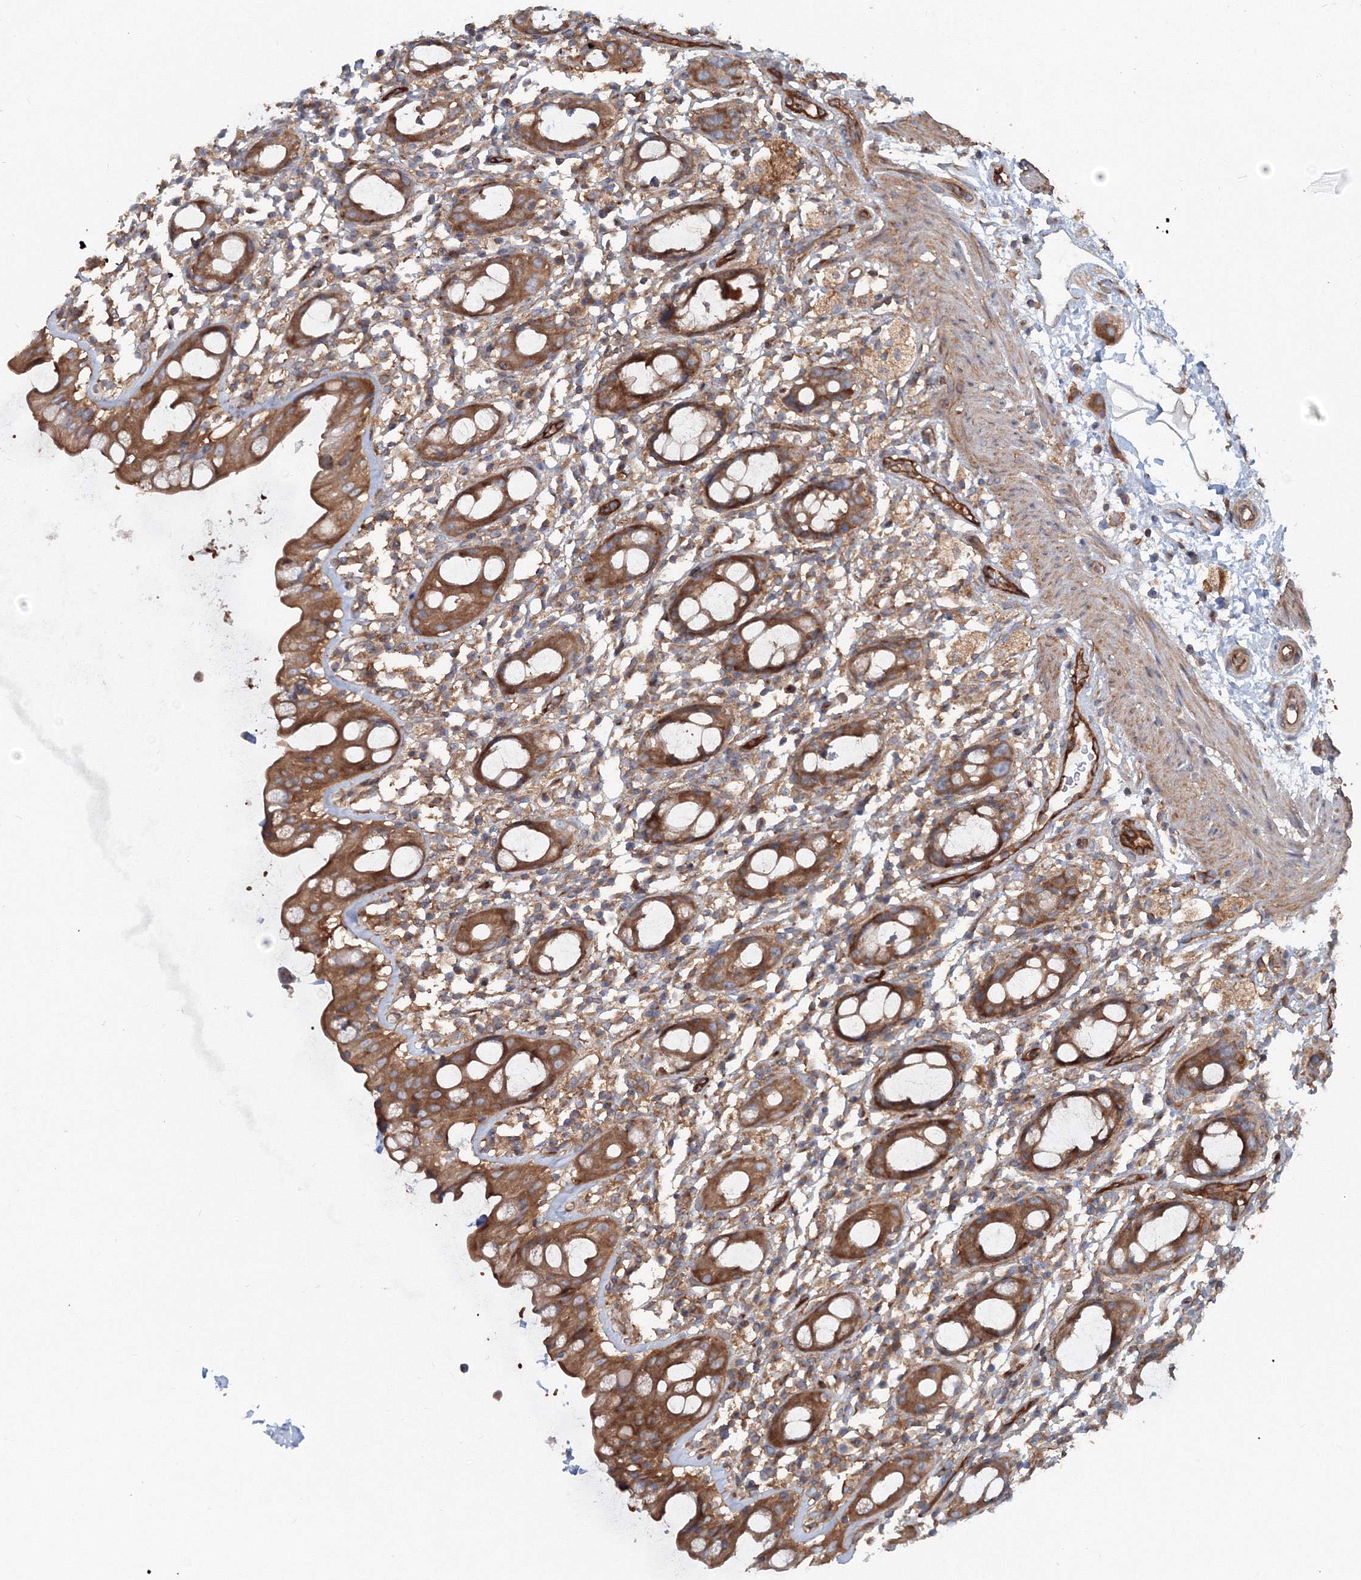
{"staining": {"intensity": "moderate", "quantity": ">75%", "location": "cytoplasmic/membranous"}, "tissue": "rectum", "cell_type": "Glandular cells", "image_type": "normal", "snomed": [{"axis": "morphology", "description": "Normal tissue, NOS"}, {"axis": "topography", "description": "Rectum"}], "caption": "A brown stain shows moderate cytoplasmic/membranous expression of a protein in glandular cells of benign rectum.", "gene": "EXOC1", "patient": {"sex": "male", "age": 44}}